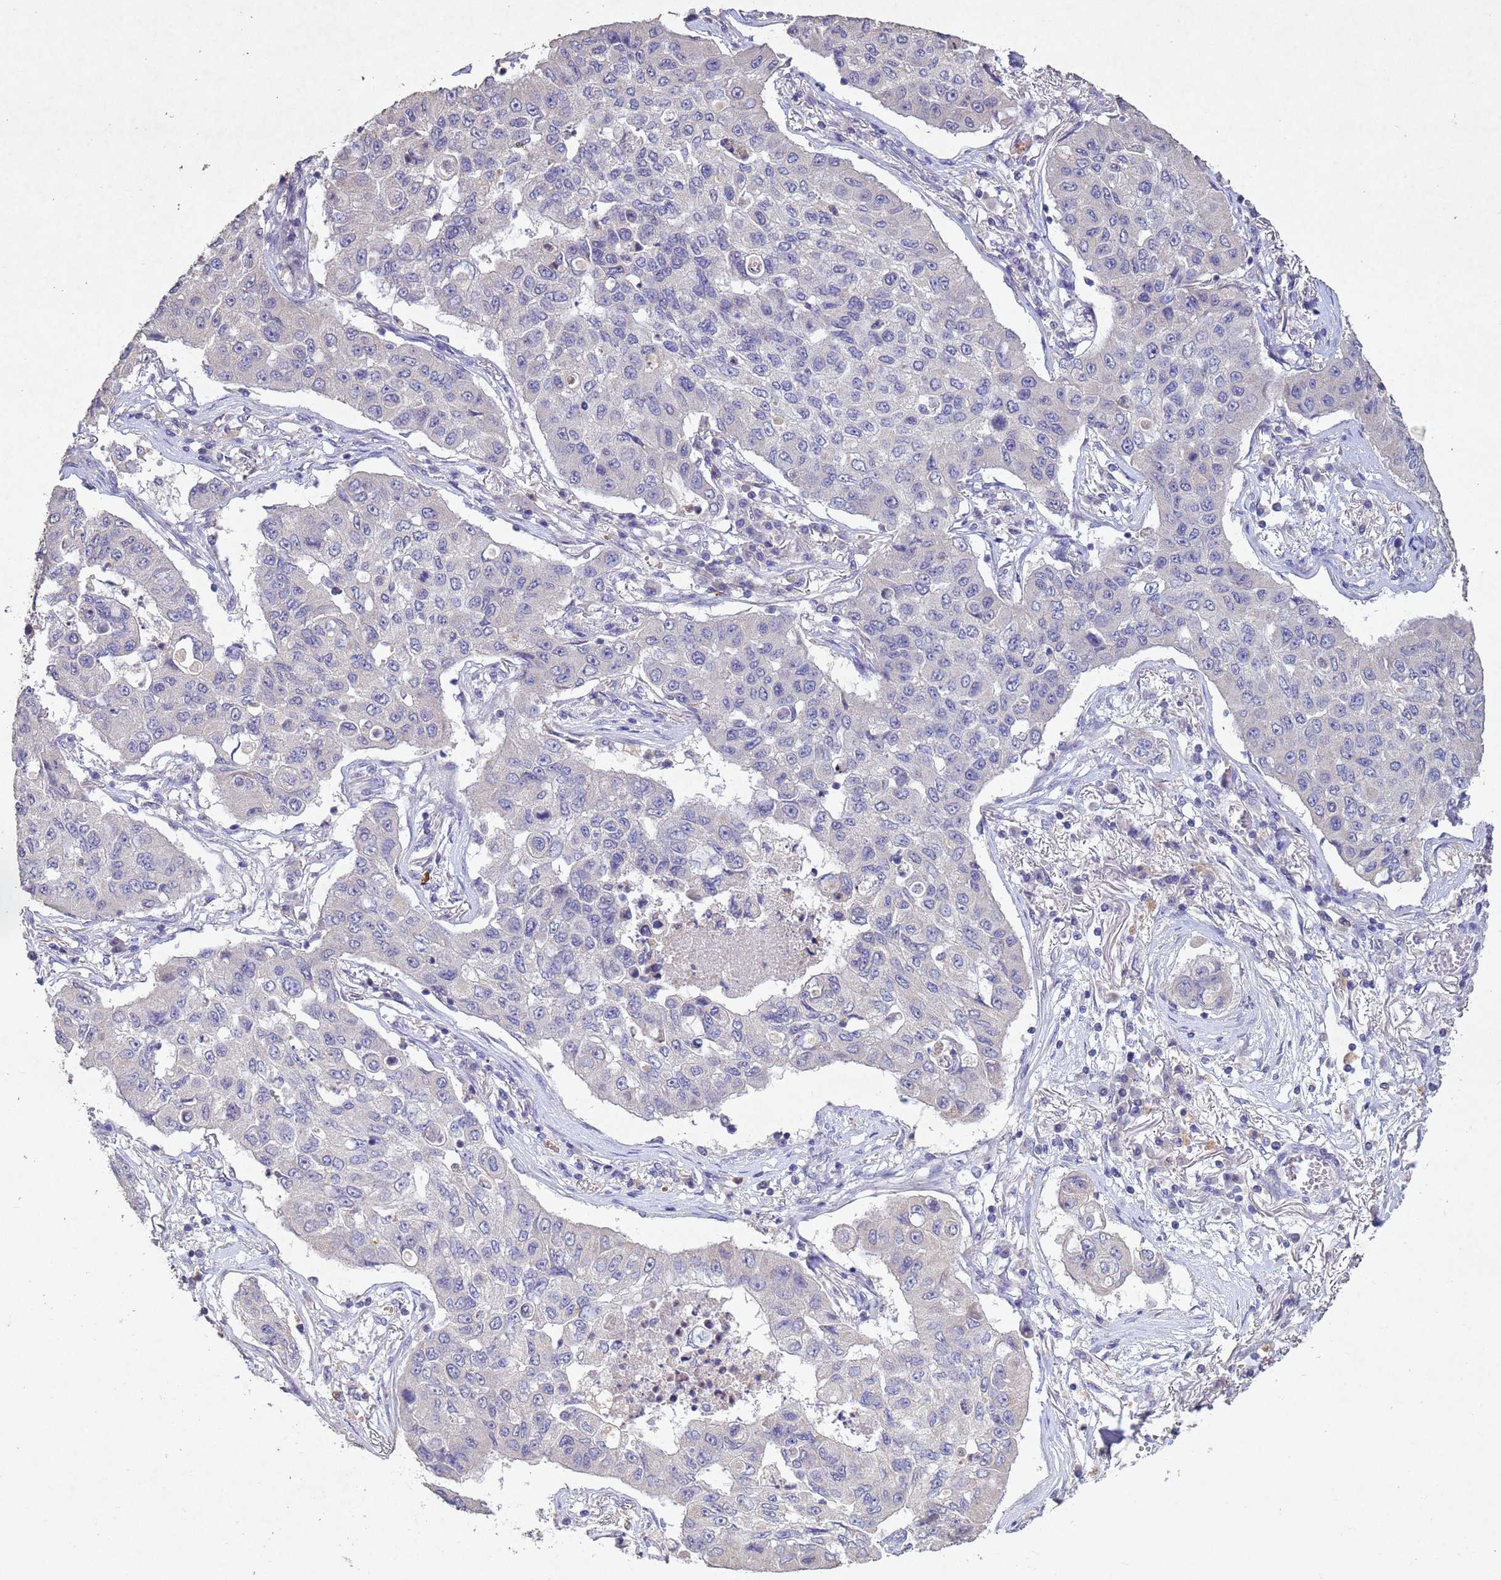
{"staining": {"intensity": "negative", "quantity": "none", "location": "none"}, "tissue": "lung cancer", "cell_type": "Tumor cells", "image_type": "cancer", "snomed": [{"axis": "morphology", "description": "Squamous cell carcinoma, NOS"}, {"axis": "topography", "description": "Lung"}], "caption": "Image shows no significant protein positivity in tumor cells of lung cancer (squamous cell carcinoma).", "gene": "NLRP11", "patient": {"sex": "male", "age": 74}}